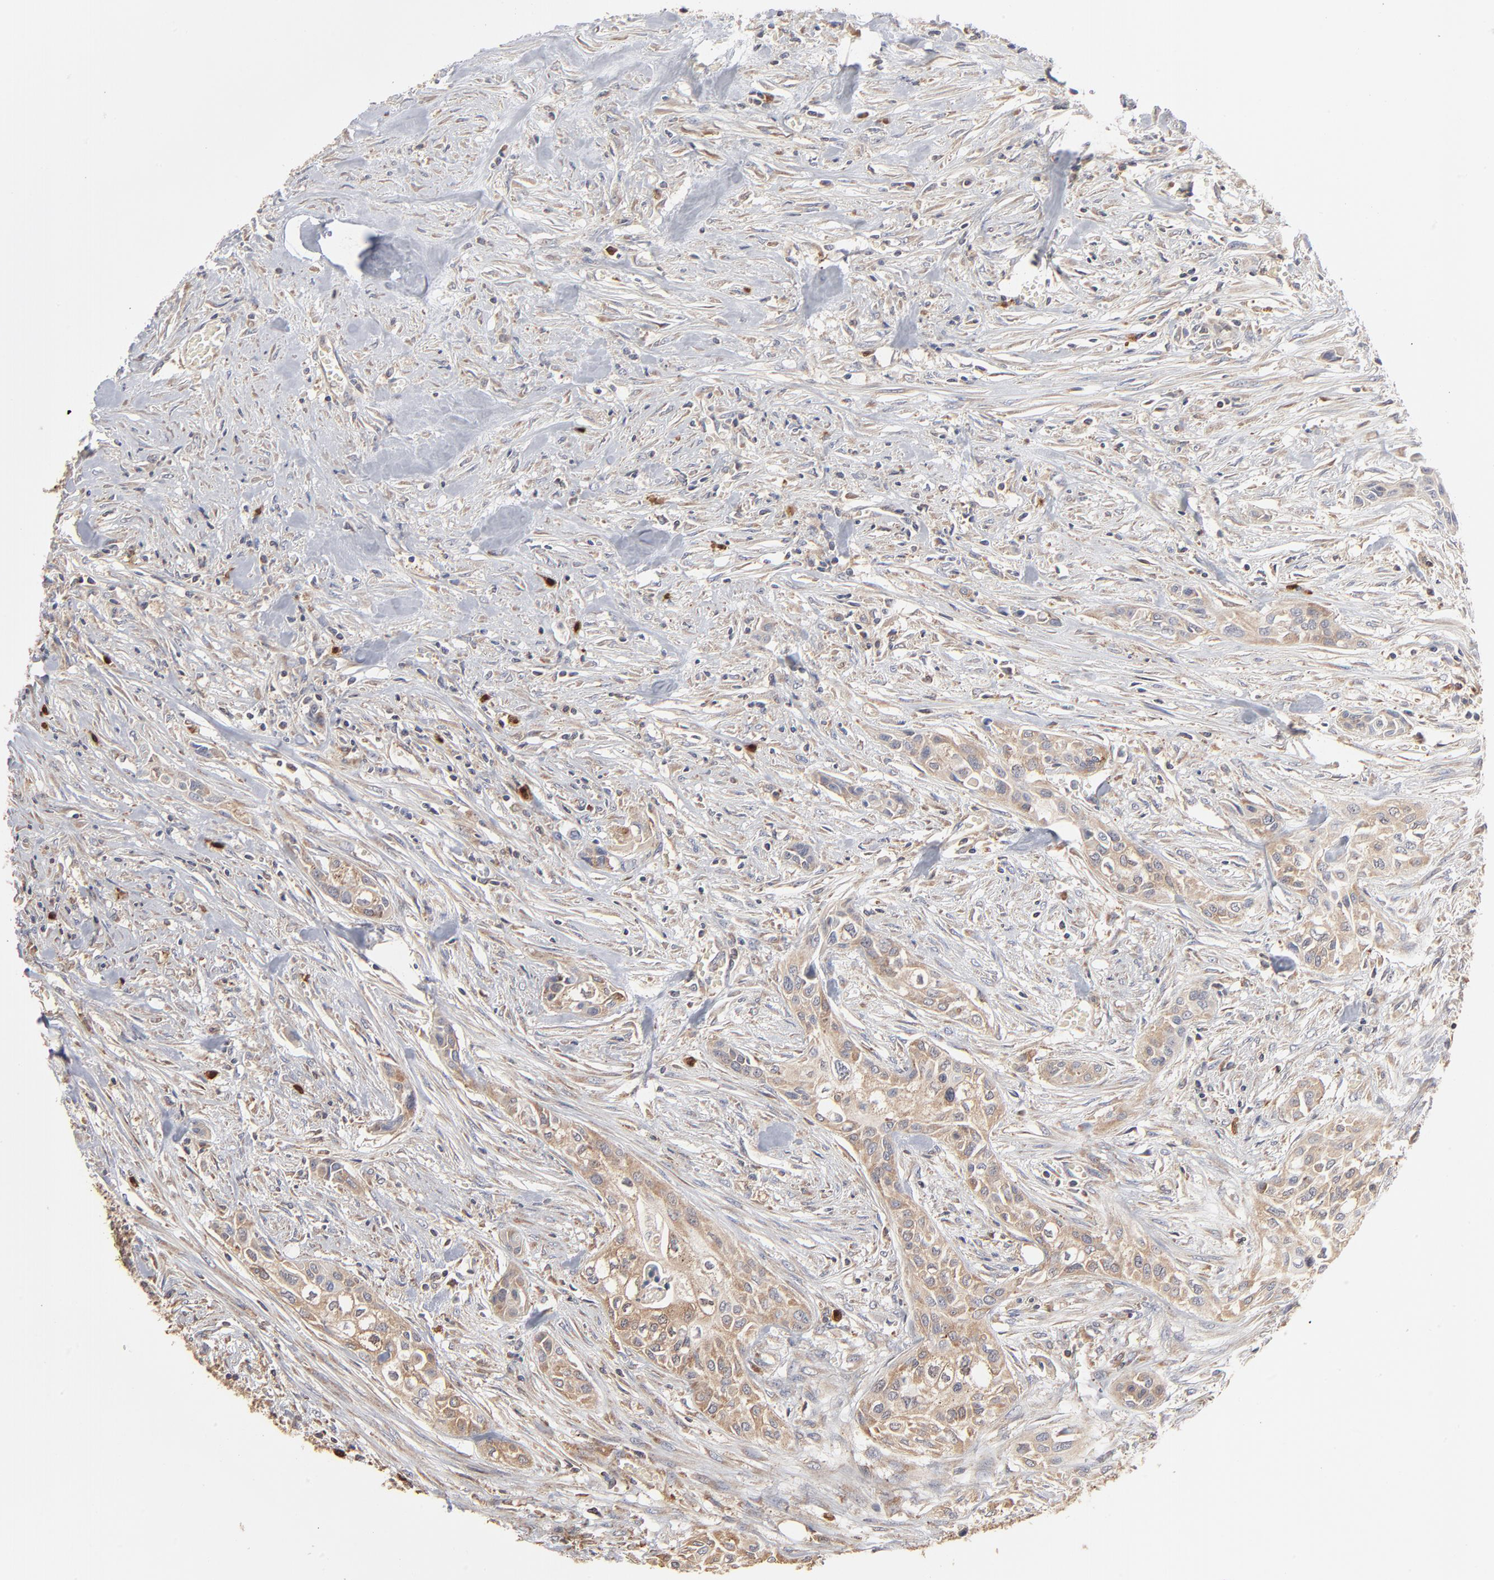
{"staining": {"intensity": "strong", "quantity": ">75%", "location": "cytoplasmic/membranous"}, "tissue": "urothelial cancer", "cell_type": "Tumor cells", "image_type": "cancer", "snomed": [{"axis": "morphology", "description": "Urothelial carcinoma, High grade"}, {"axis": "topography", "description": "Urinary bladder"}], "caption": "High-grade urothelial carcinoma stained for a protein (brown) reveals strong cytoplasmic/membranous positive staining in approximately >75% of tumor cells.", "gene": "RNF213", "patient": {"sex": "male", "age": 74}}